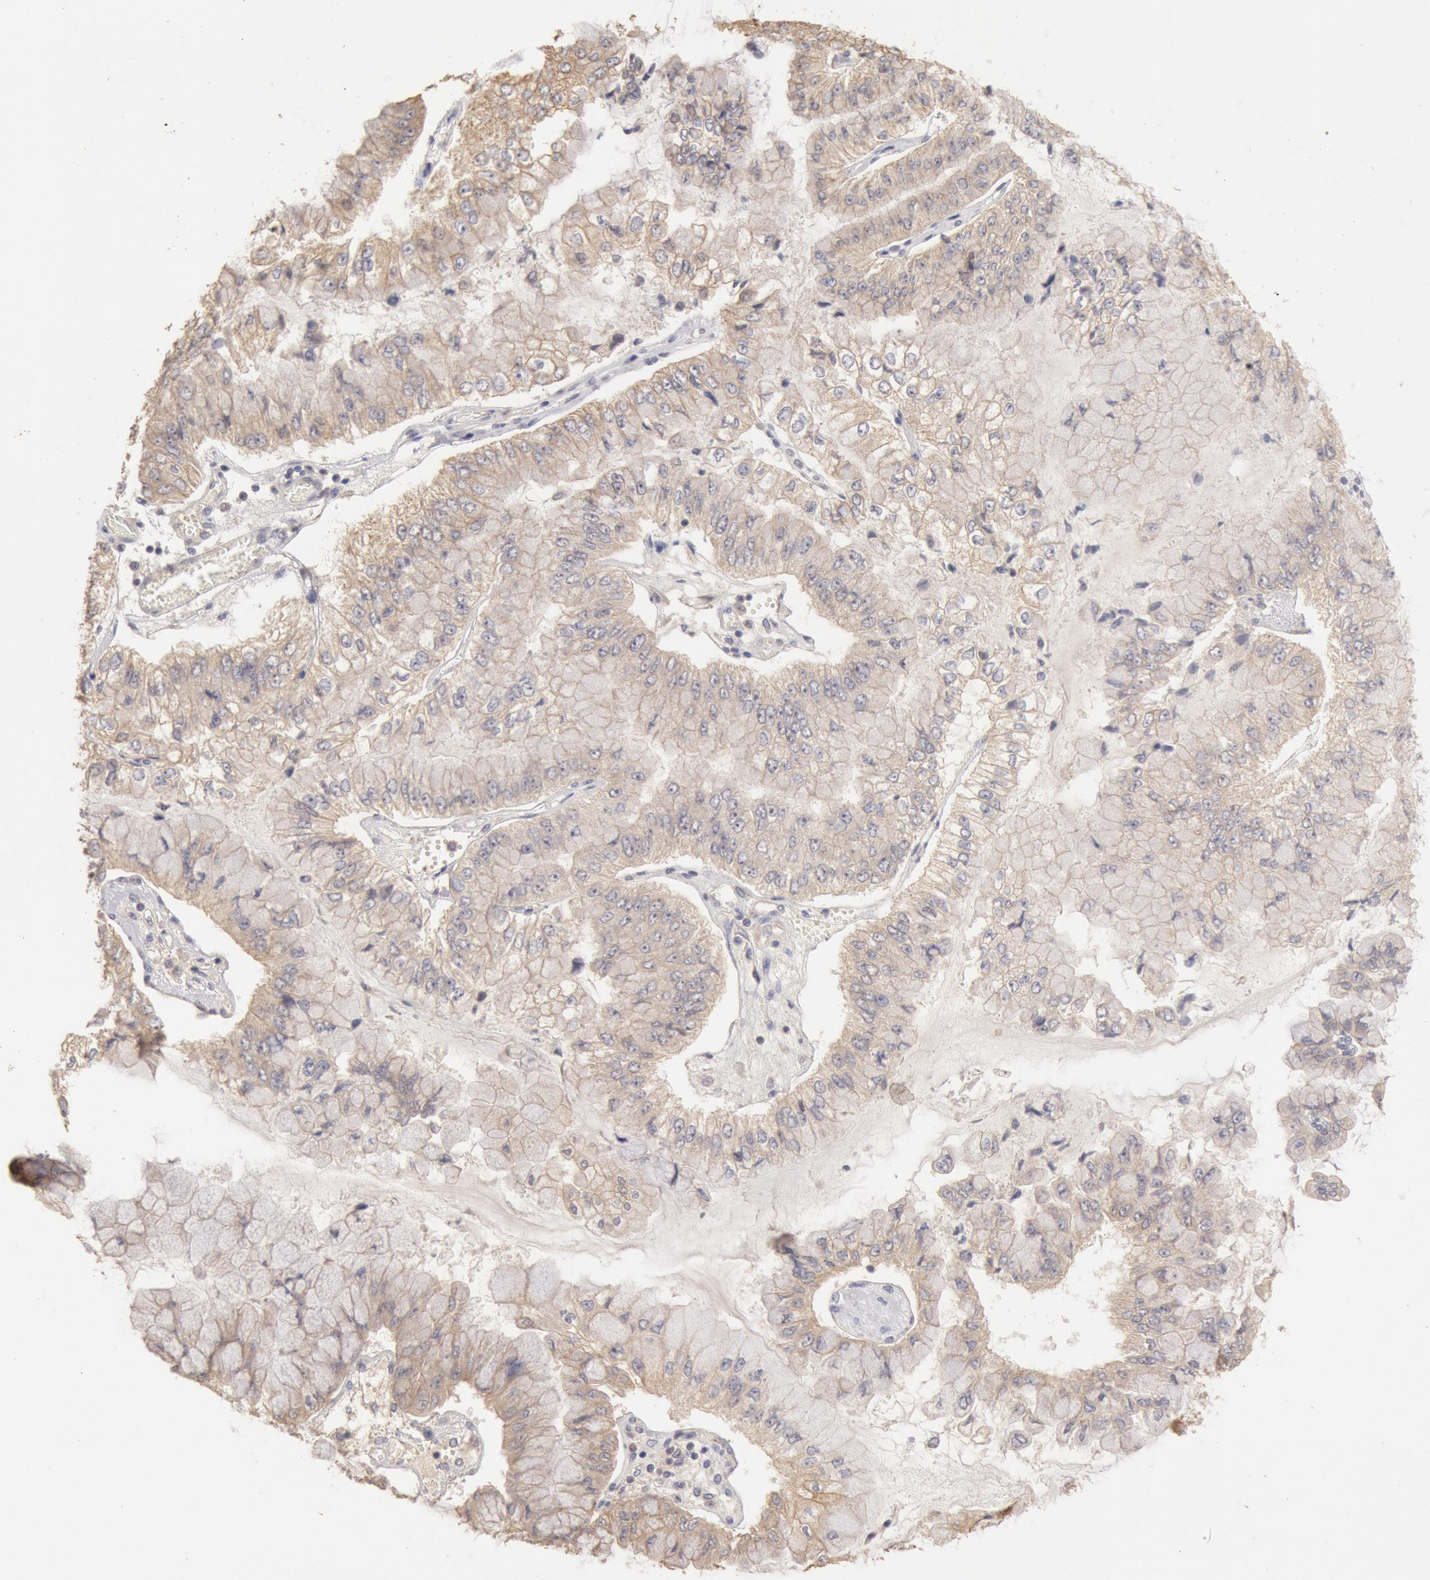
{"staining": {"intensity": "negative", "quantity": "none", "location": "none"}, "tissue": "liver cancer", "cell_type": "Tumor cells", "image_type": "cancer", "snomed": [{"axis": "morphology", "description": "Cholangiocarcinoma"}, {"axis": "topography", "description": "Liver"}], "caption": "Liver cholangiocarcinoma stained for a protein using immunohistochemistry reveals no positivity tumor cells.", "gene": "ZFP36L1", "patient": {"sex": "female", "age": 79}}